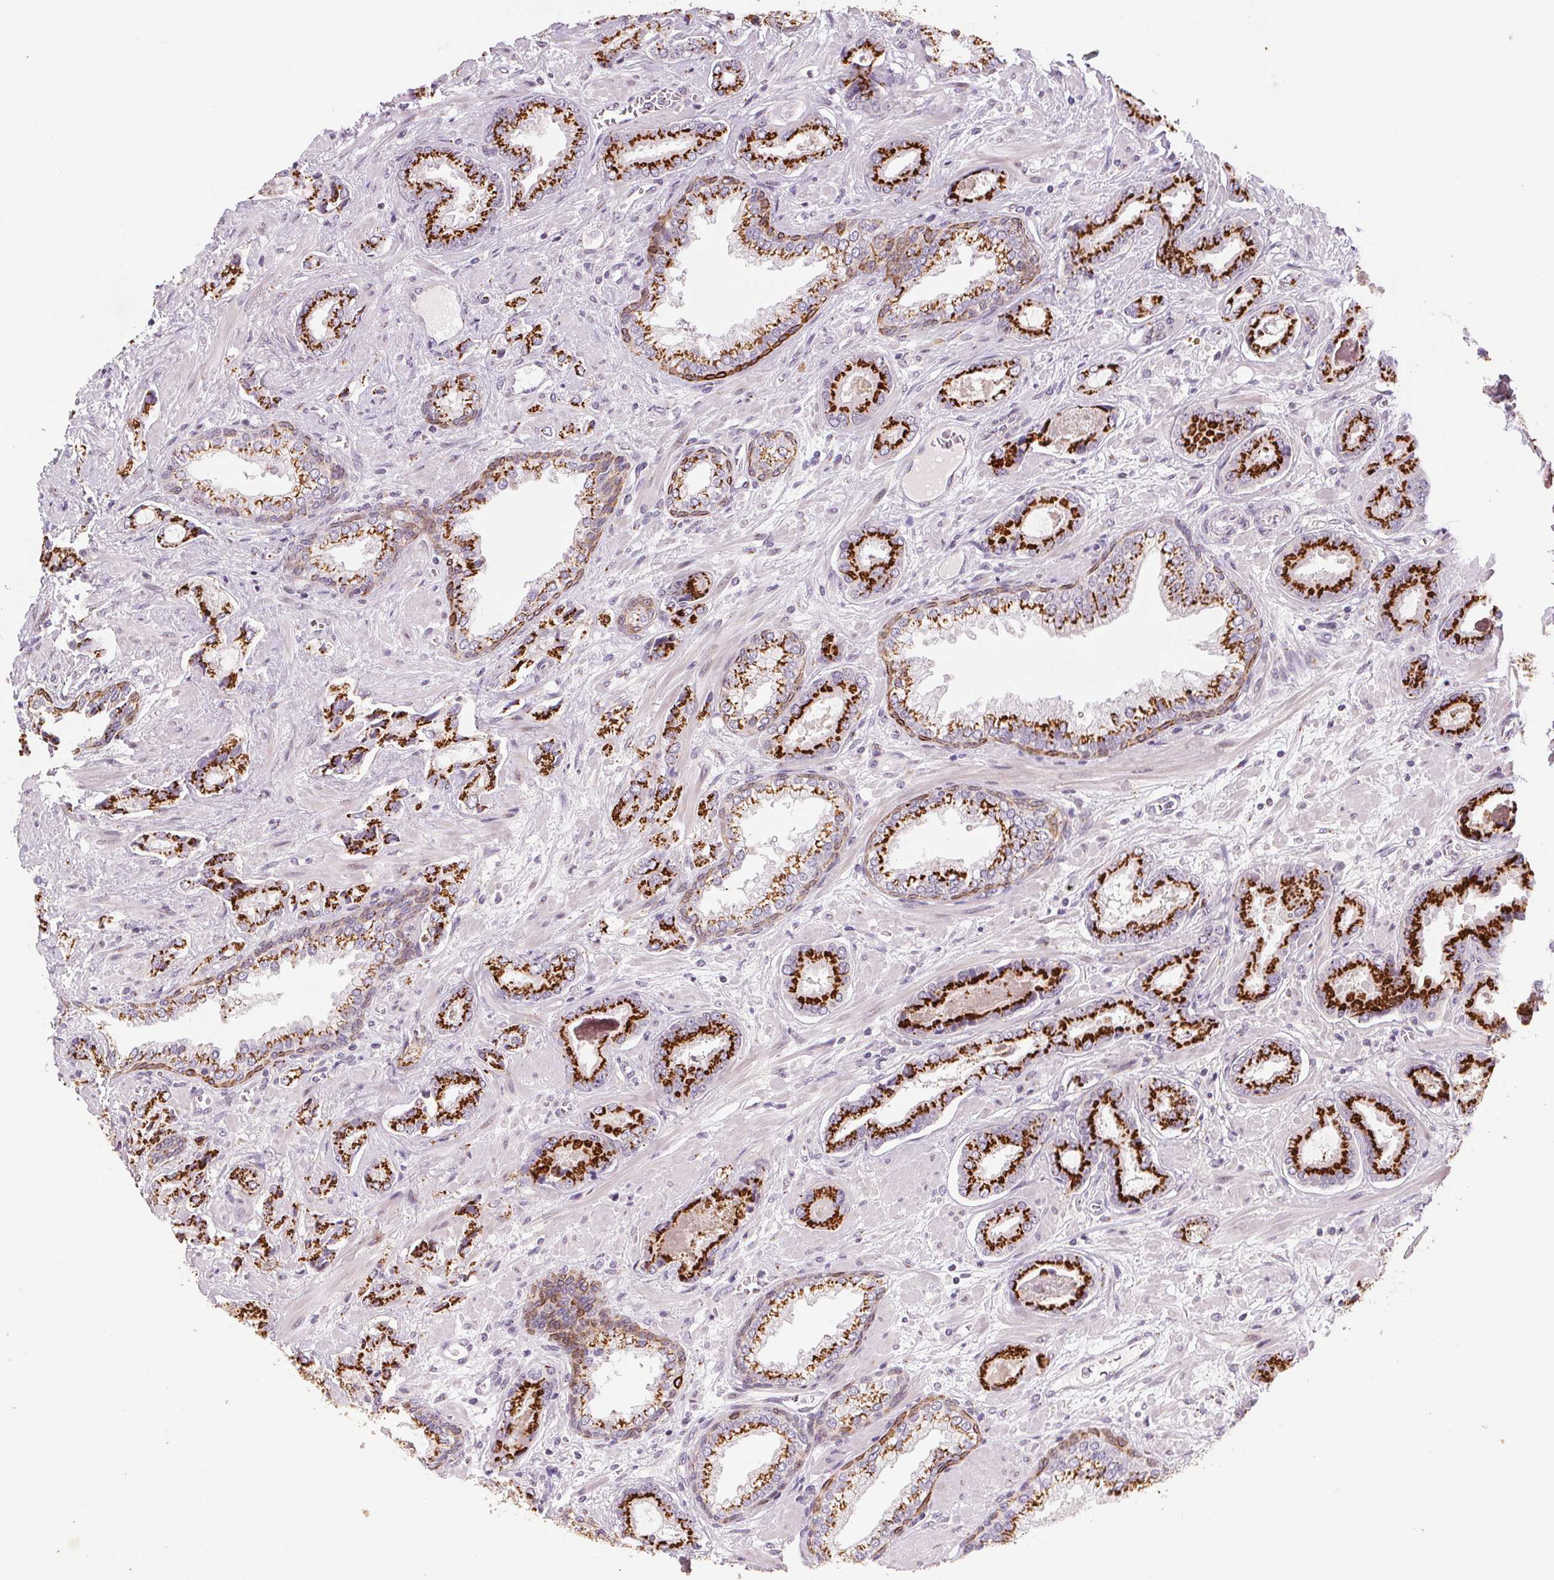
{"staining": {"intensity": "strong", "quantity": ">75%", "location": "cytoplasmic/membranous"}, "tissue": "prostate cancer", "cell_type": "Tumor cells", "image_type": "cancer", "snomed": [{"axis": "morphology", "description": "Adenocarcinoma, Low grade"}, {"axis": "topography", "description": "Prostate"}], "caption": "Brown immunohistochemical staining in adenocarcinoma (low-grade) (prostate) shows strong cytoplasmic/membranous positivity in approximately >75% of tumor cells. (brown staining indicates protein expression, while blue staining denotes nuclei).", "gene": "RAB22A", "patient": {"sex": "male", "age": 61}}